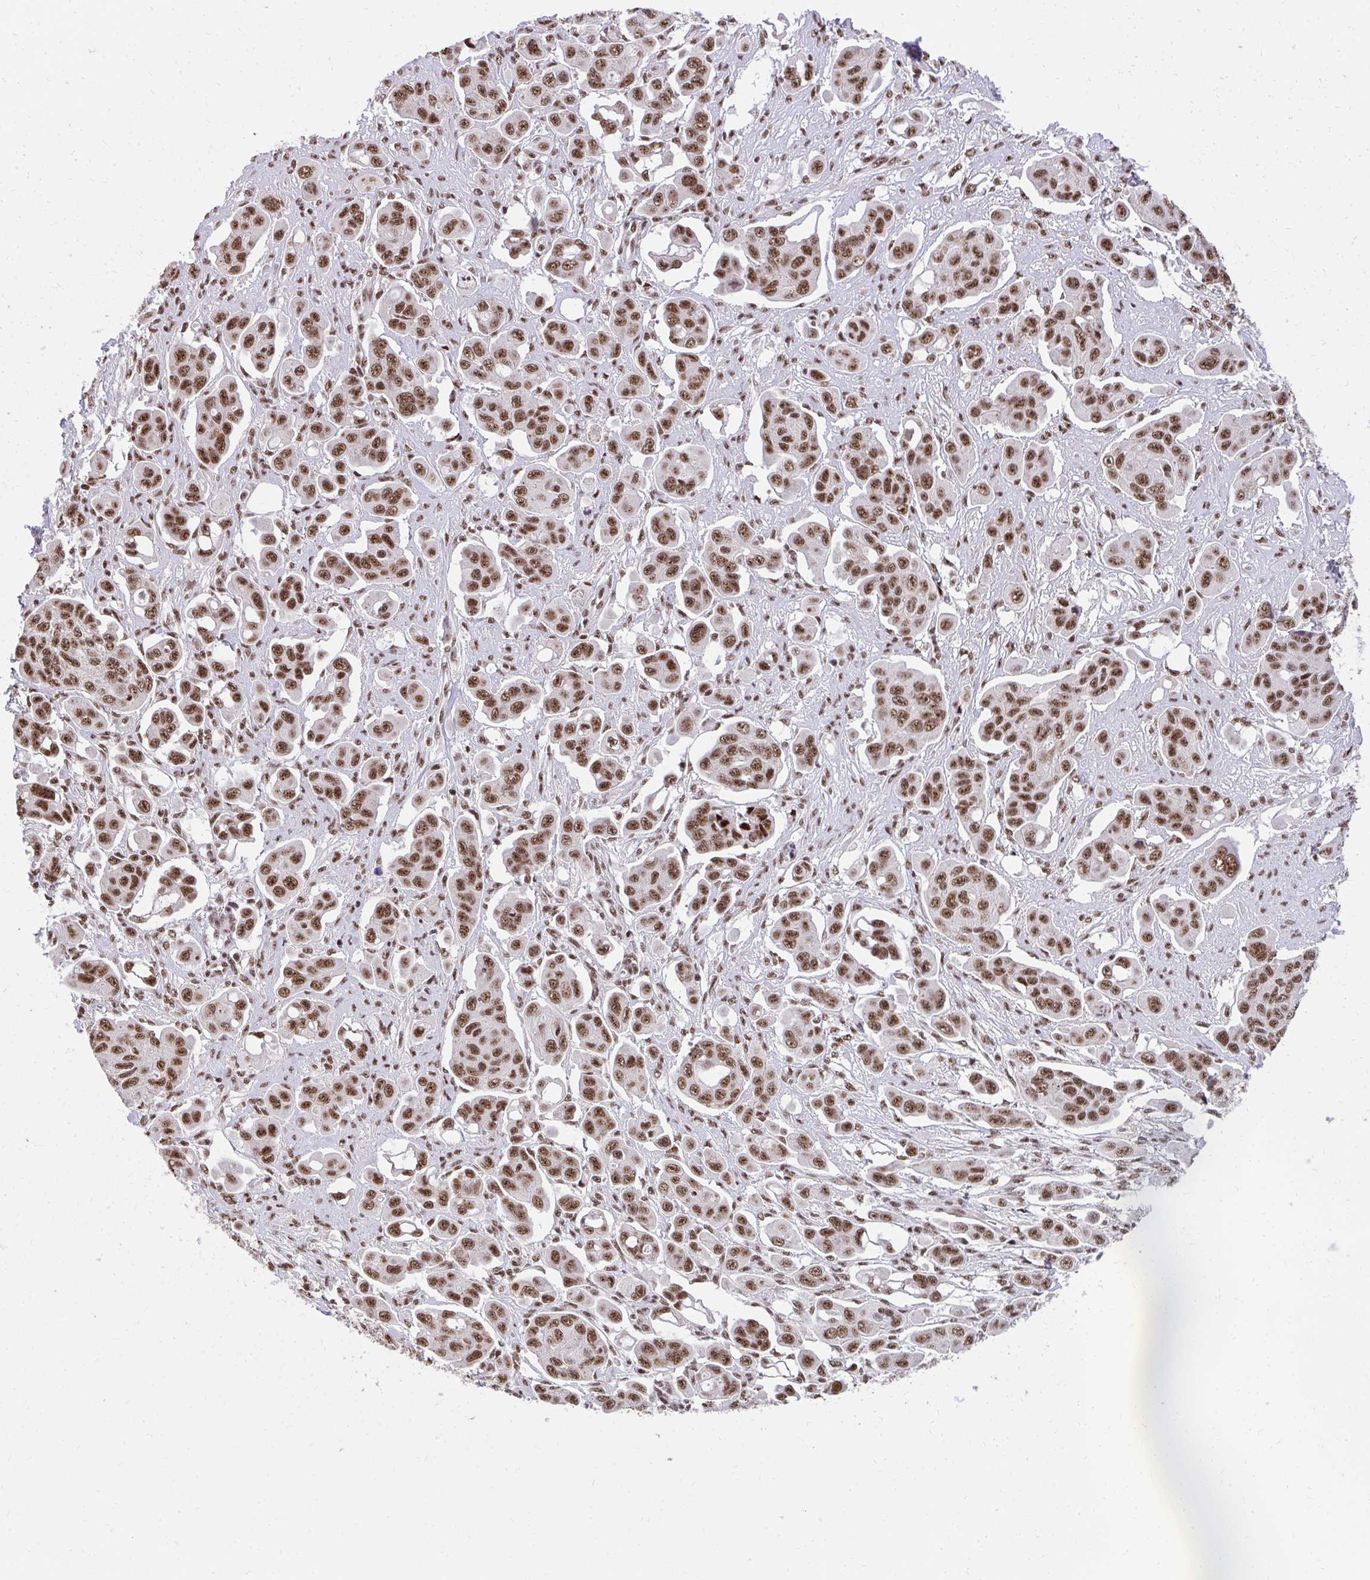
{"staining": {"intensity": "strong", "quantity": ">75%", "location": "nuclear"}, "tissue": "ovarian cancer", "cell_type": "Tumor cells", "image_type": "cancer", "snomed": [{"axis": "morphology", "description": "Carcinoma, endometroid"}, {"axis": "topography", "description": "Ovary"}], "caption": "Tumor cells reveal high levels of strong nuclear expression in approximately >75% of cells in human endometroid carcinoma (ovarian). (DAB IHC, brown staining for protein, blue staining for nuclei).", "gene": "SYNE4", "patient": {"sex": "female", "age": 70}}